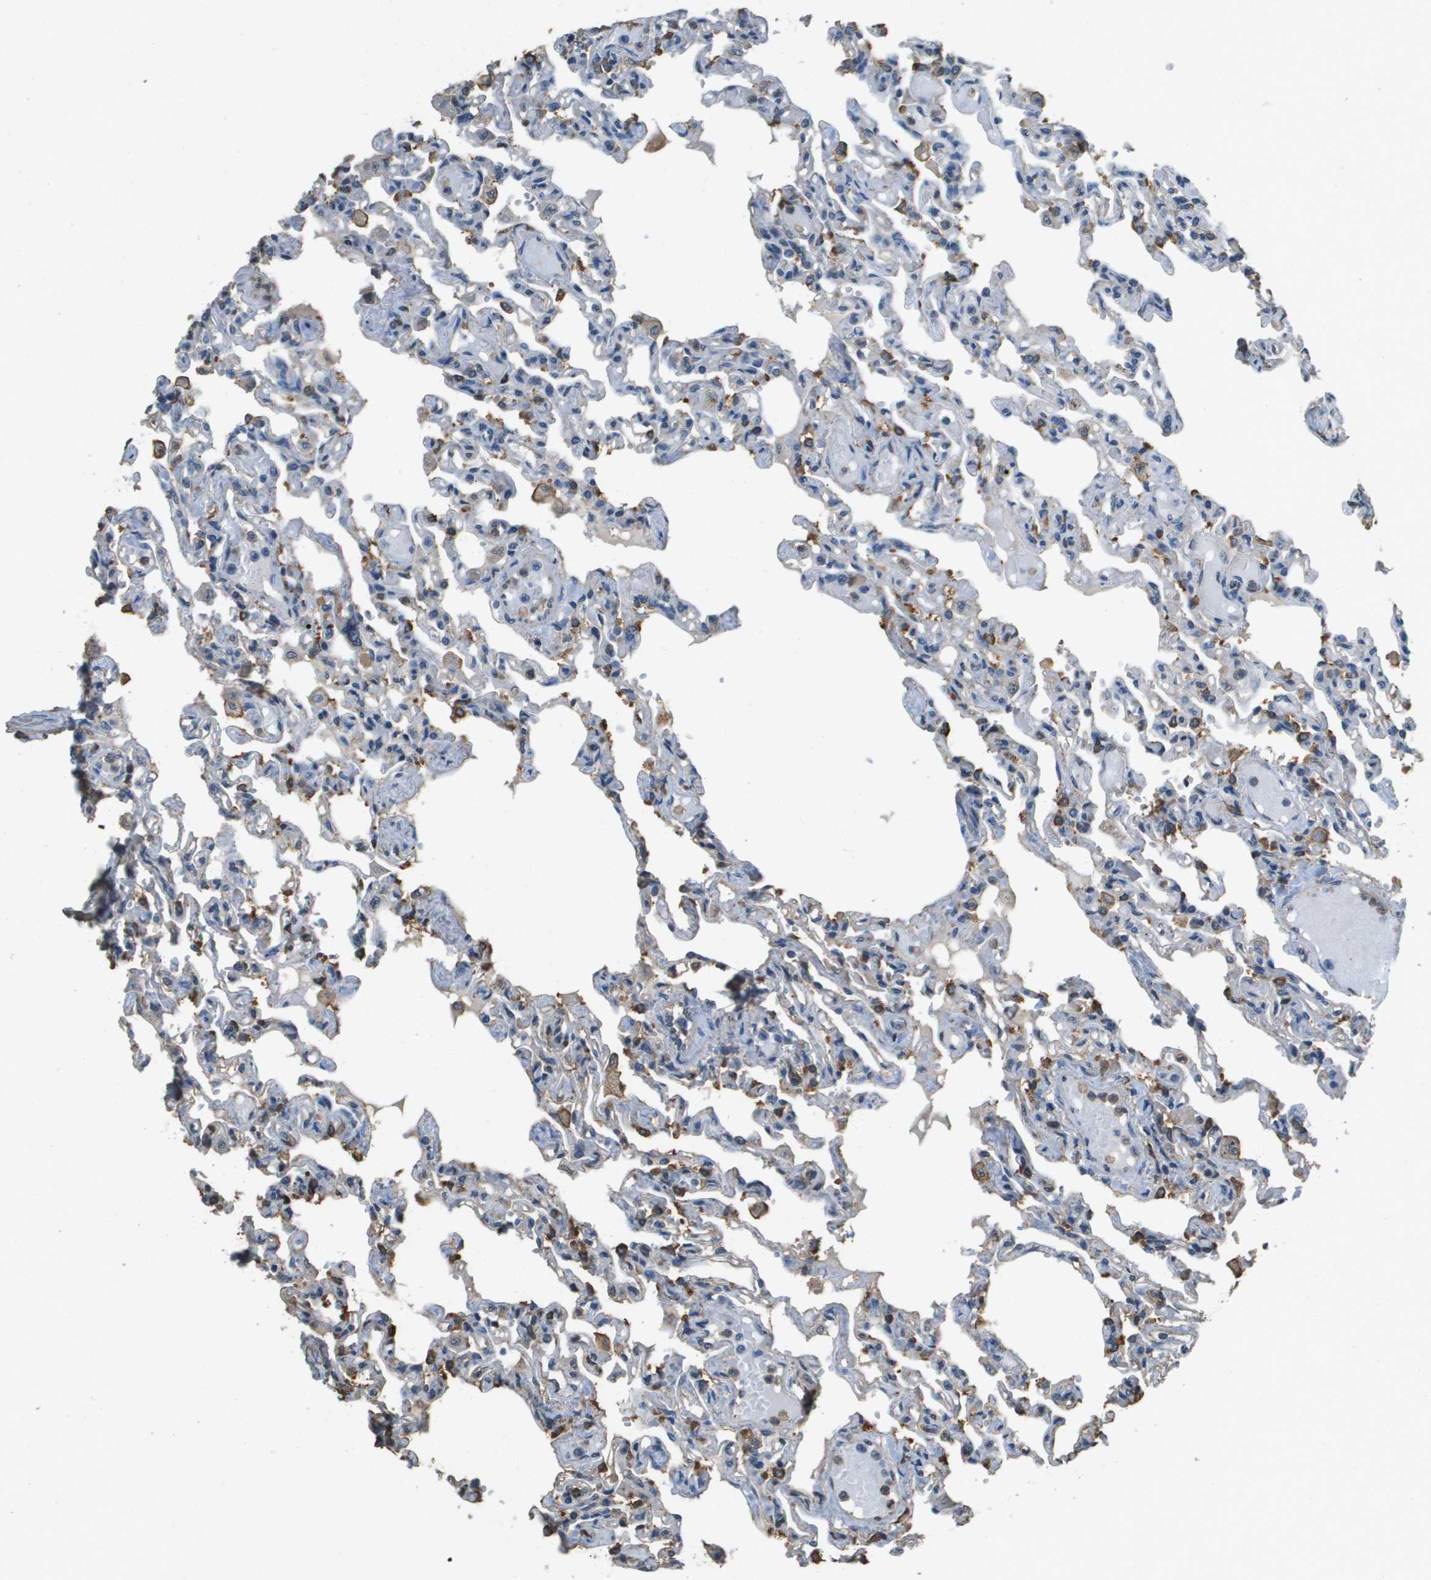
{"staining": {"intensity": "weak", "quantity": "<25%", "location": "cytoplasmic/membranous"}, "tissue": "lung", "cell_type": "Alveolar cells", "image_type": "normal", "snomed": [{"axis": "morphology", "description": "Normal tissue, NOS"}, {"axis": "topography", "description": "Lung"}], "caption": "The immunohistochemistry (IHC) micrograph has no significant expression in alveolar cells of lung.", "gene": "MS4A7", "patient": {"sex": "male", "age": 21}}